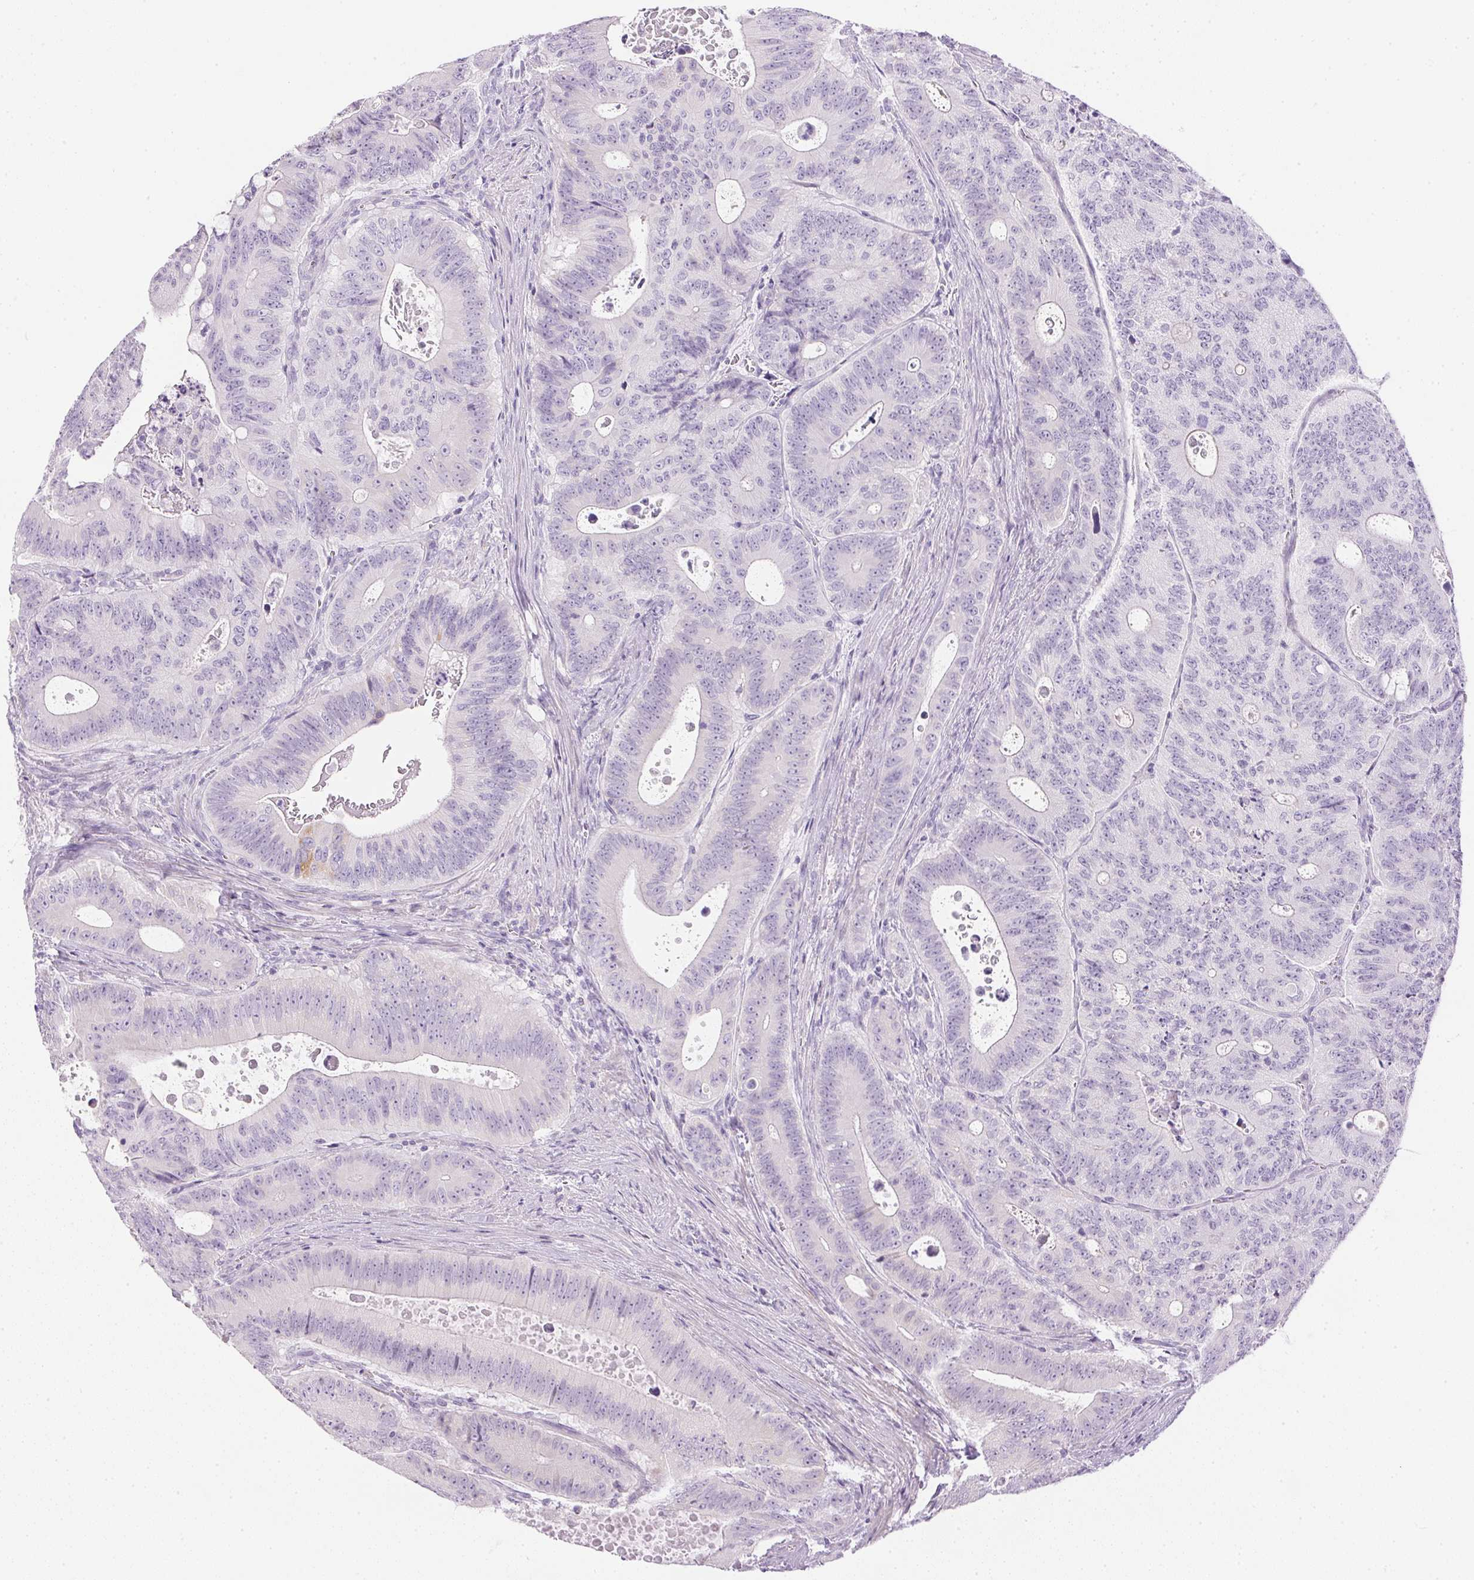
{"staining": {"intensity": "negative", "quantity": "none", "location": "none"}, "tissue": "colorectal cancer", "cell_type": "Tumor cells", "image_type": "cancer", "snomed": [{"axis": "morphology", "description": "Adenocarcinoma, NOS"}, {"axis": "topography", "description": "Colon"}], "caption": "The immunohistochemistry (IHC) image has no significant positivity in tumor cells of colorectal cancer (adenocarcinoma) tissue.", "gene": "CTRL", "patient": {"sex": "male", "age": 62}}